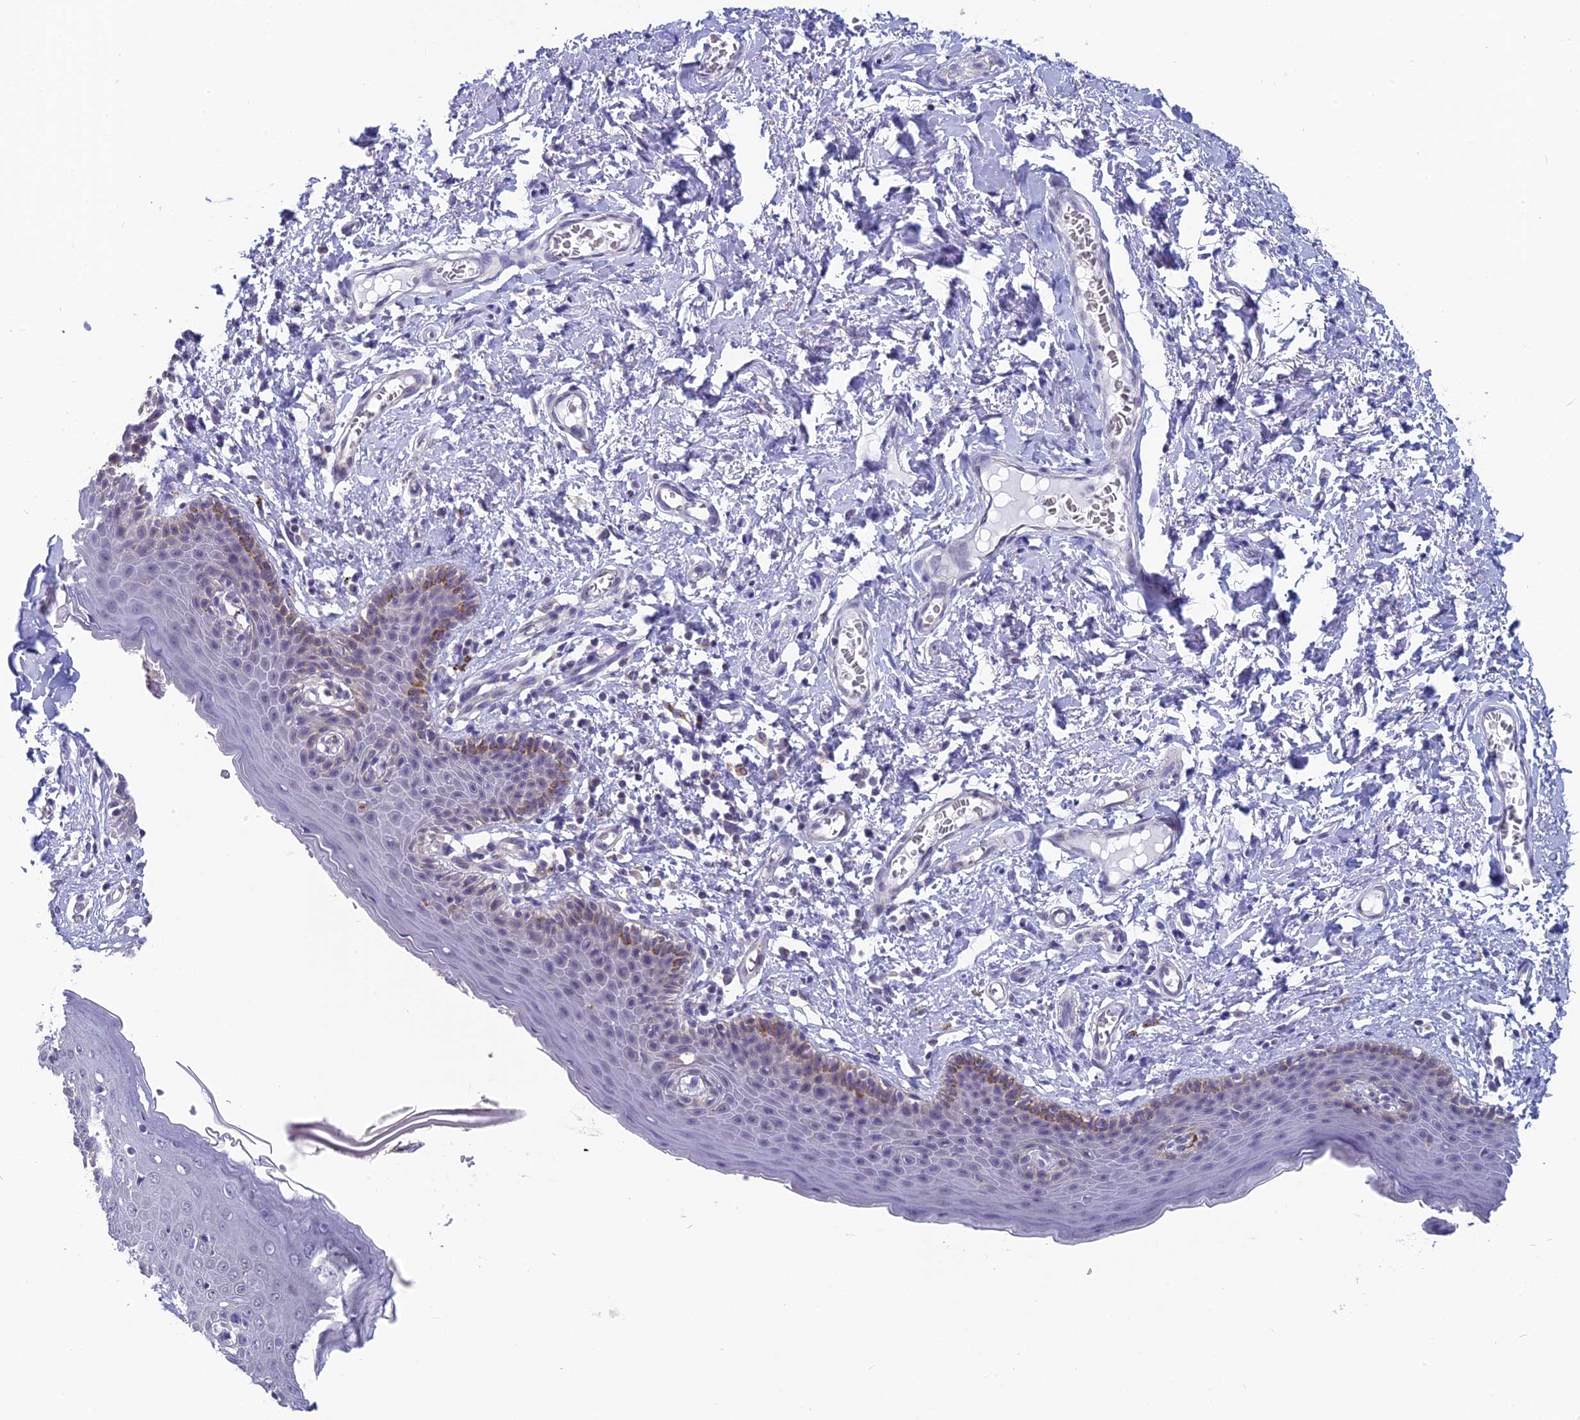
{"staining": {"intensity": "moderate", "quantity": "<25%", "location": "cytoplasmic/membranous"}, "tissue": "skin", "cell_type": "Epidermal cells", "image_type": "normal", "snomed": [{"axis": "morphology", "description": "Normal tissue, NOS"}, {"axis": "topography", "description": "Vulva"}], "caption": "A micrograph showing moderate cytoplasmic/membranous positivity in about <25% of epidermal cells in unremarkable skin, as visualized by brown immunohistochemical staining.", "gene": "MRI1", "patient": {"sex": "female", "age": 66}}